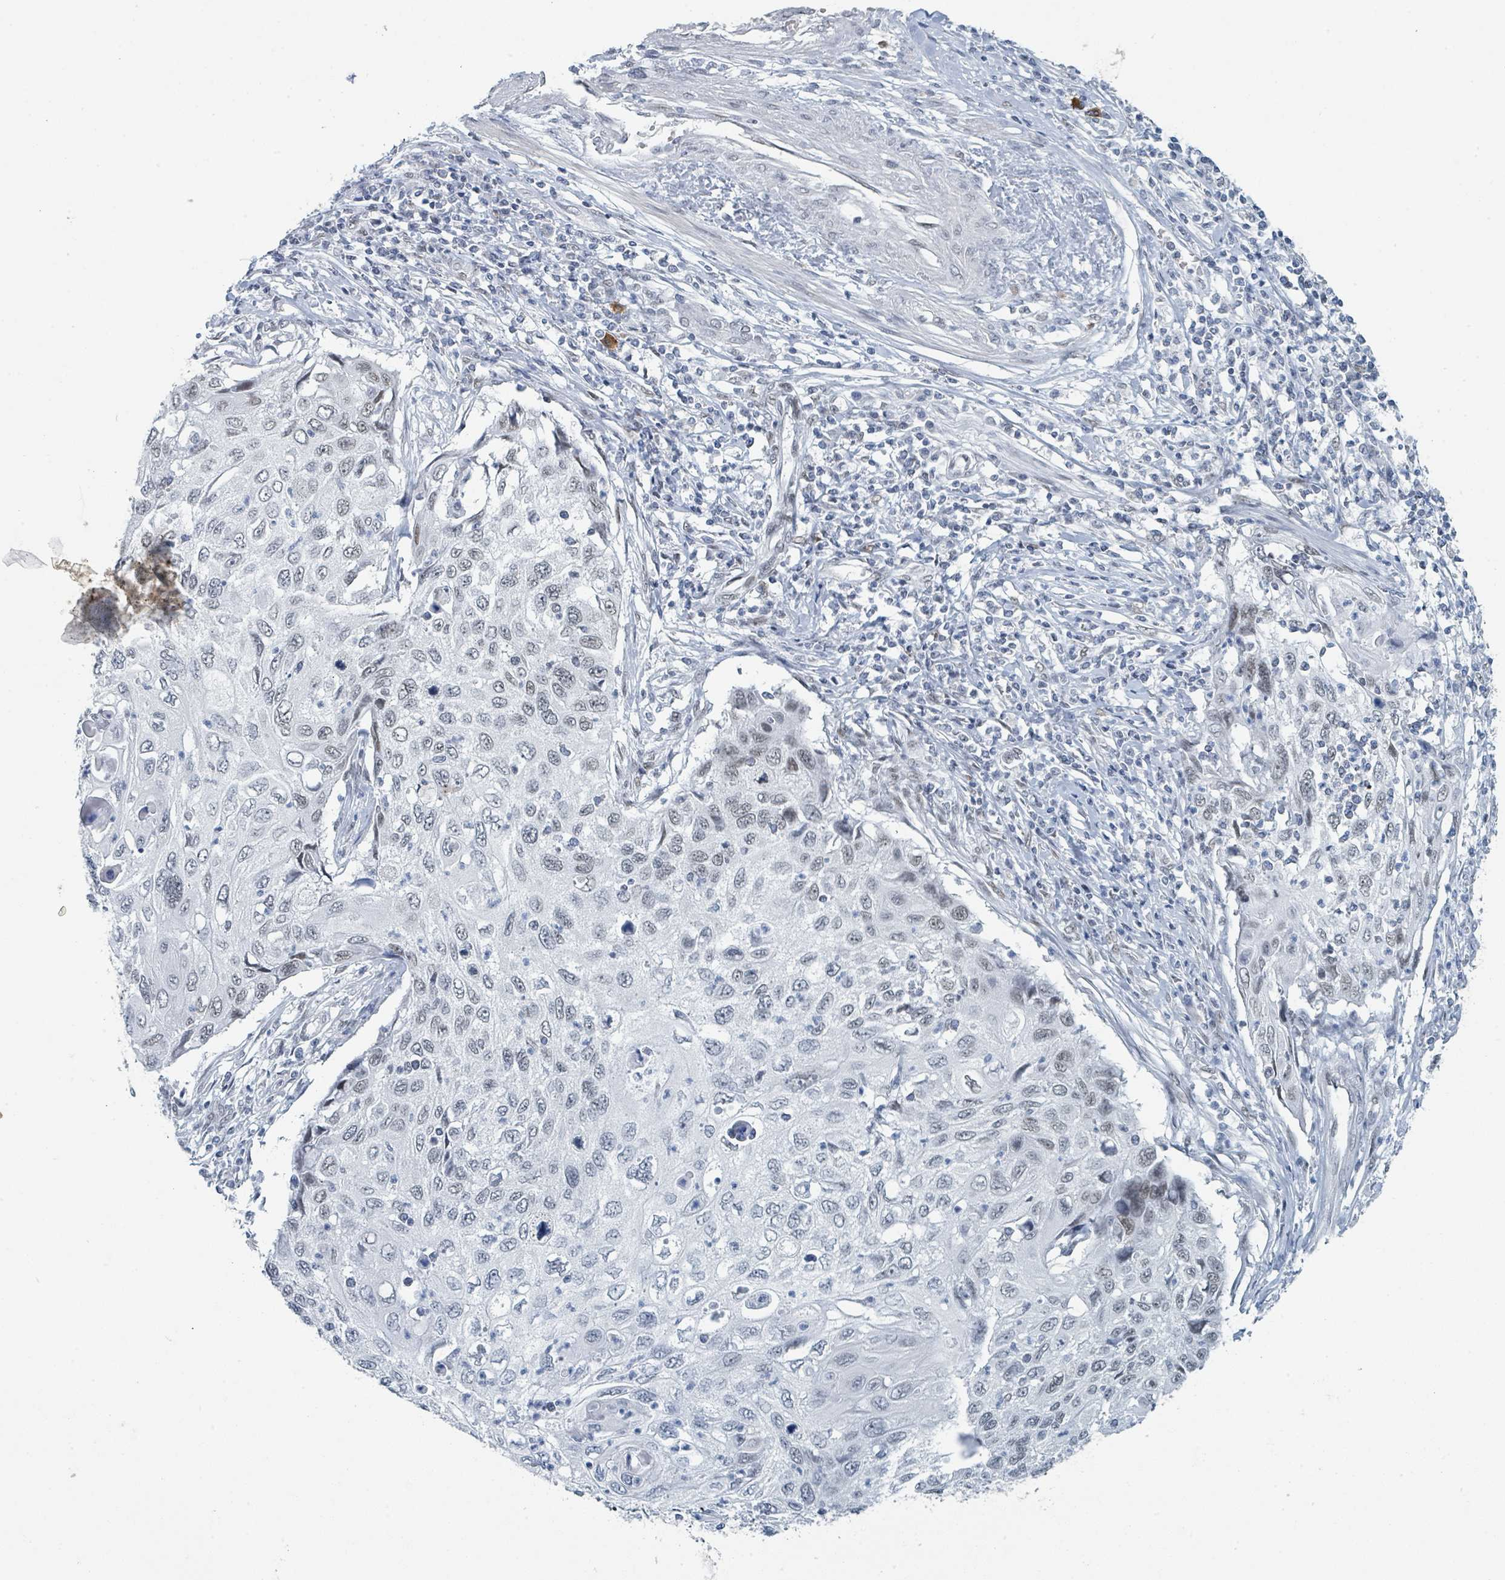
{"staining": {"intensity": "negative", "quantity": "none", "location": "none"}, "tissue": "cervical cancer", "cell_type": "Tumor cells", "image_type": "cancer", "snomed": [{"axis": "morphology", "description": "Squamous cell carcinoma, NOS"}, {"axis": "topography", "description": "Cervix"}], "caption": "Tumor cells are negative for brown protein staining in cervical cancer (squamous cell carcinoma).", "gene": "EHMT2", "patient": {"sex": "female", "age": 70}}